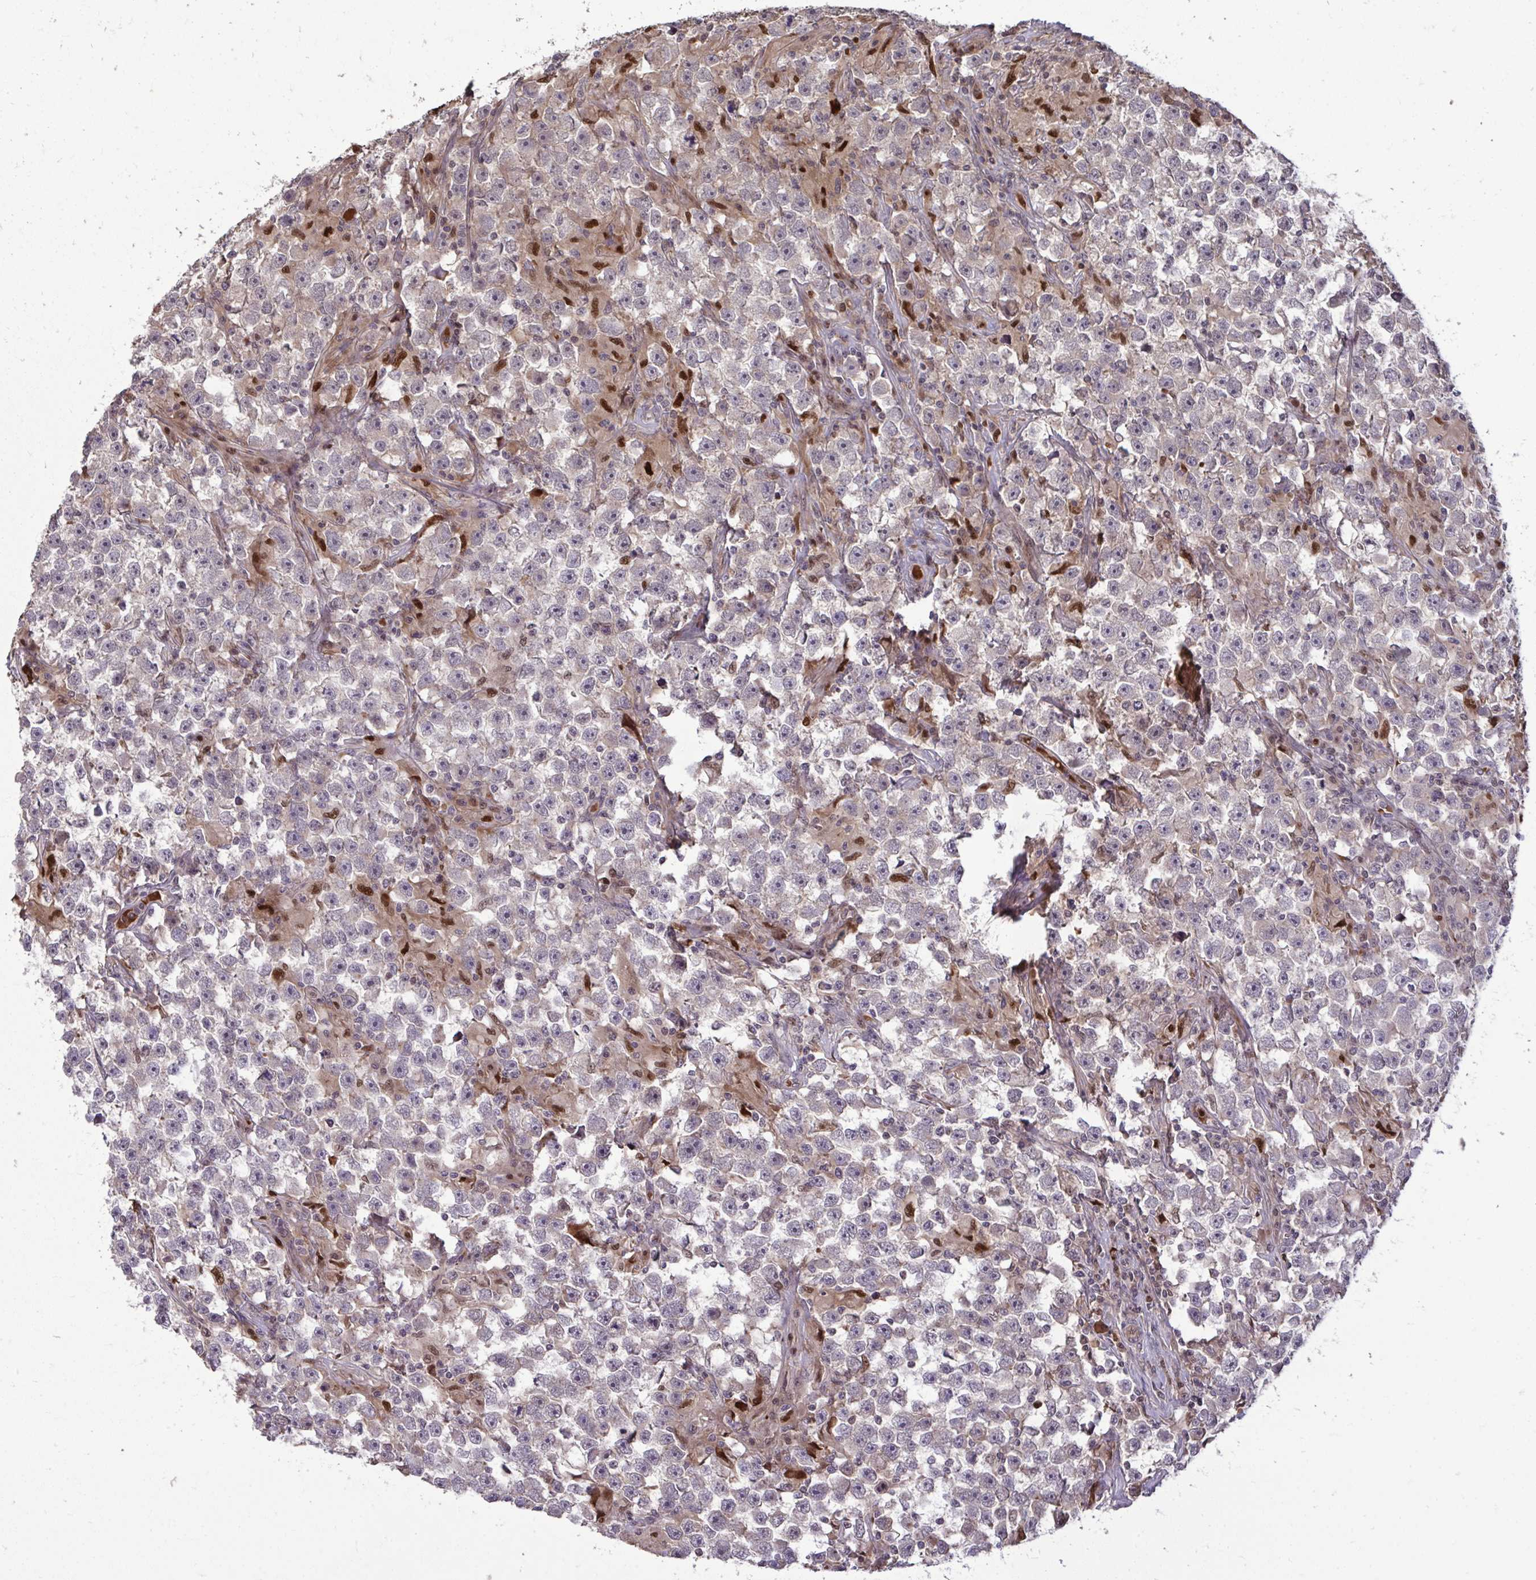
{"staining": {"intensity": "weak", "quantity": "25%-75%", "location": "cytoplasmic/membranous"}, "tissue": "testis cancer", "cell_type": "Tumor cells", "image_type": "cancer", "snomed": [{"axis": "morphology", "description": "Seminoma, NOS"}, {"axis": "topography", "description": "Testis"}], "caption": "Immunohistochemical staining of human seminoma (testis) demonstrates low levels of weak cytoplasmic/membranous expression in approximately 25%-75% of tumor cells.", "gene": "ZSCAN9", "patient": {"sex": "male", "age": 33}}